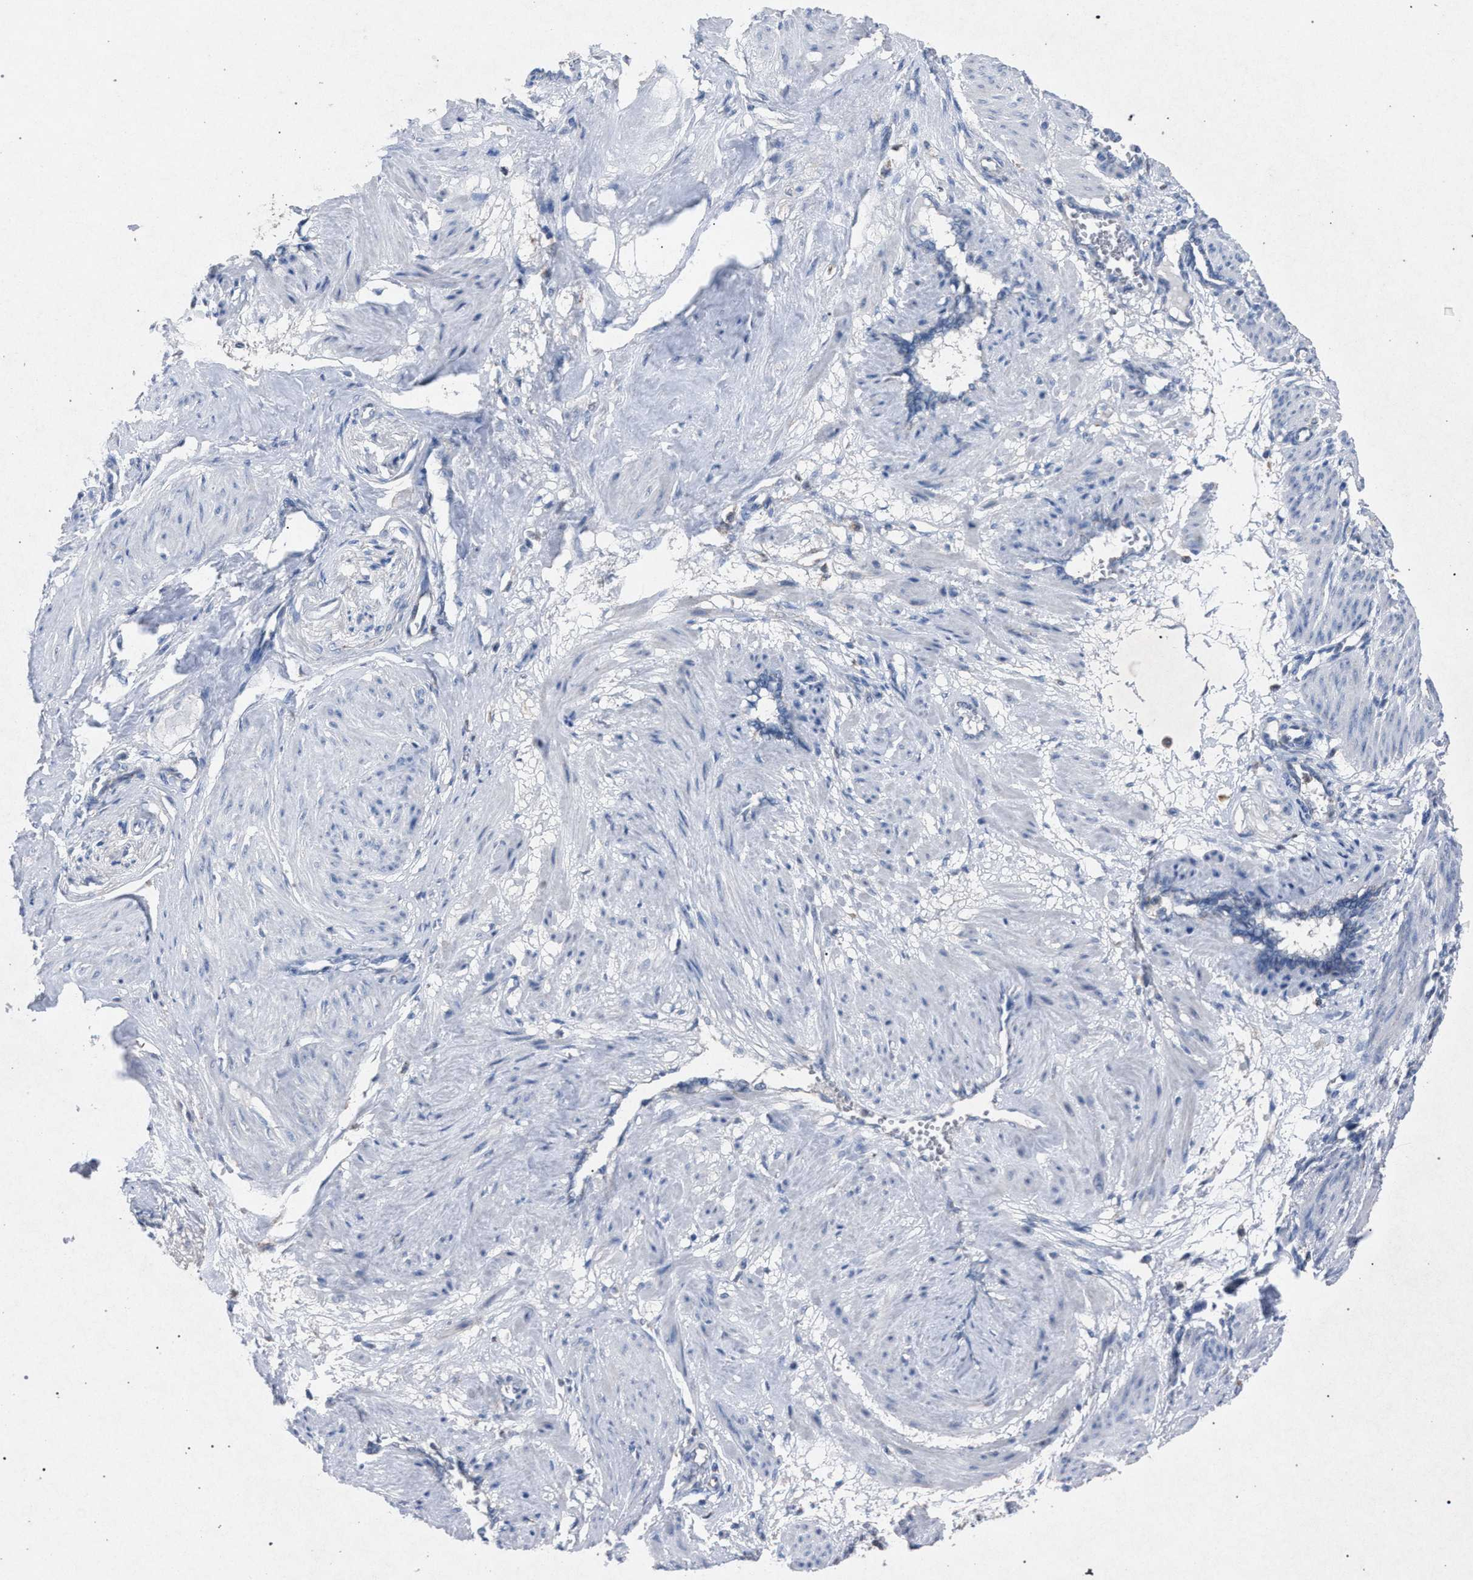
{"staining": {"intensity": "negative", "quantity": "none", "location": "none"}, "tissue": "smooth muscle", "cell_type": "Smooth muscle cells", "image_type": "normal", "snomed": [{"axis": "morphology", "description": "Normal tissue, NOS"}, {"axis": "topography", "description": "Endometrium"}], "caption": "A photomicrograph of smooth muscle stained for a protein shows no brown staining in smooth muscle cells. Nuclei are stained in blue.", "gene": "HSD17B4", "patient": {"sex": "female", "age": 33}}